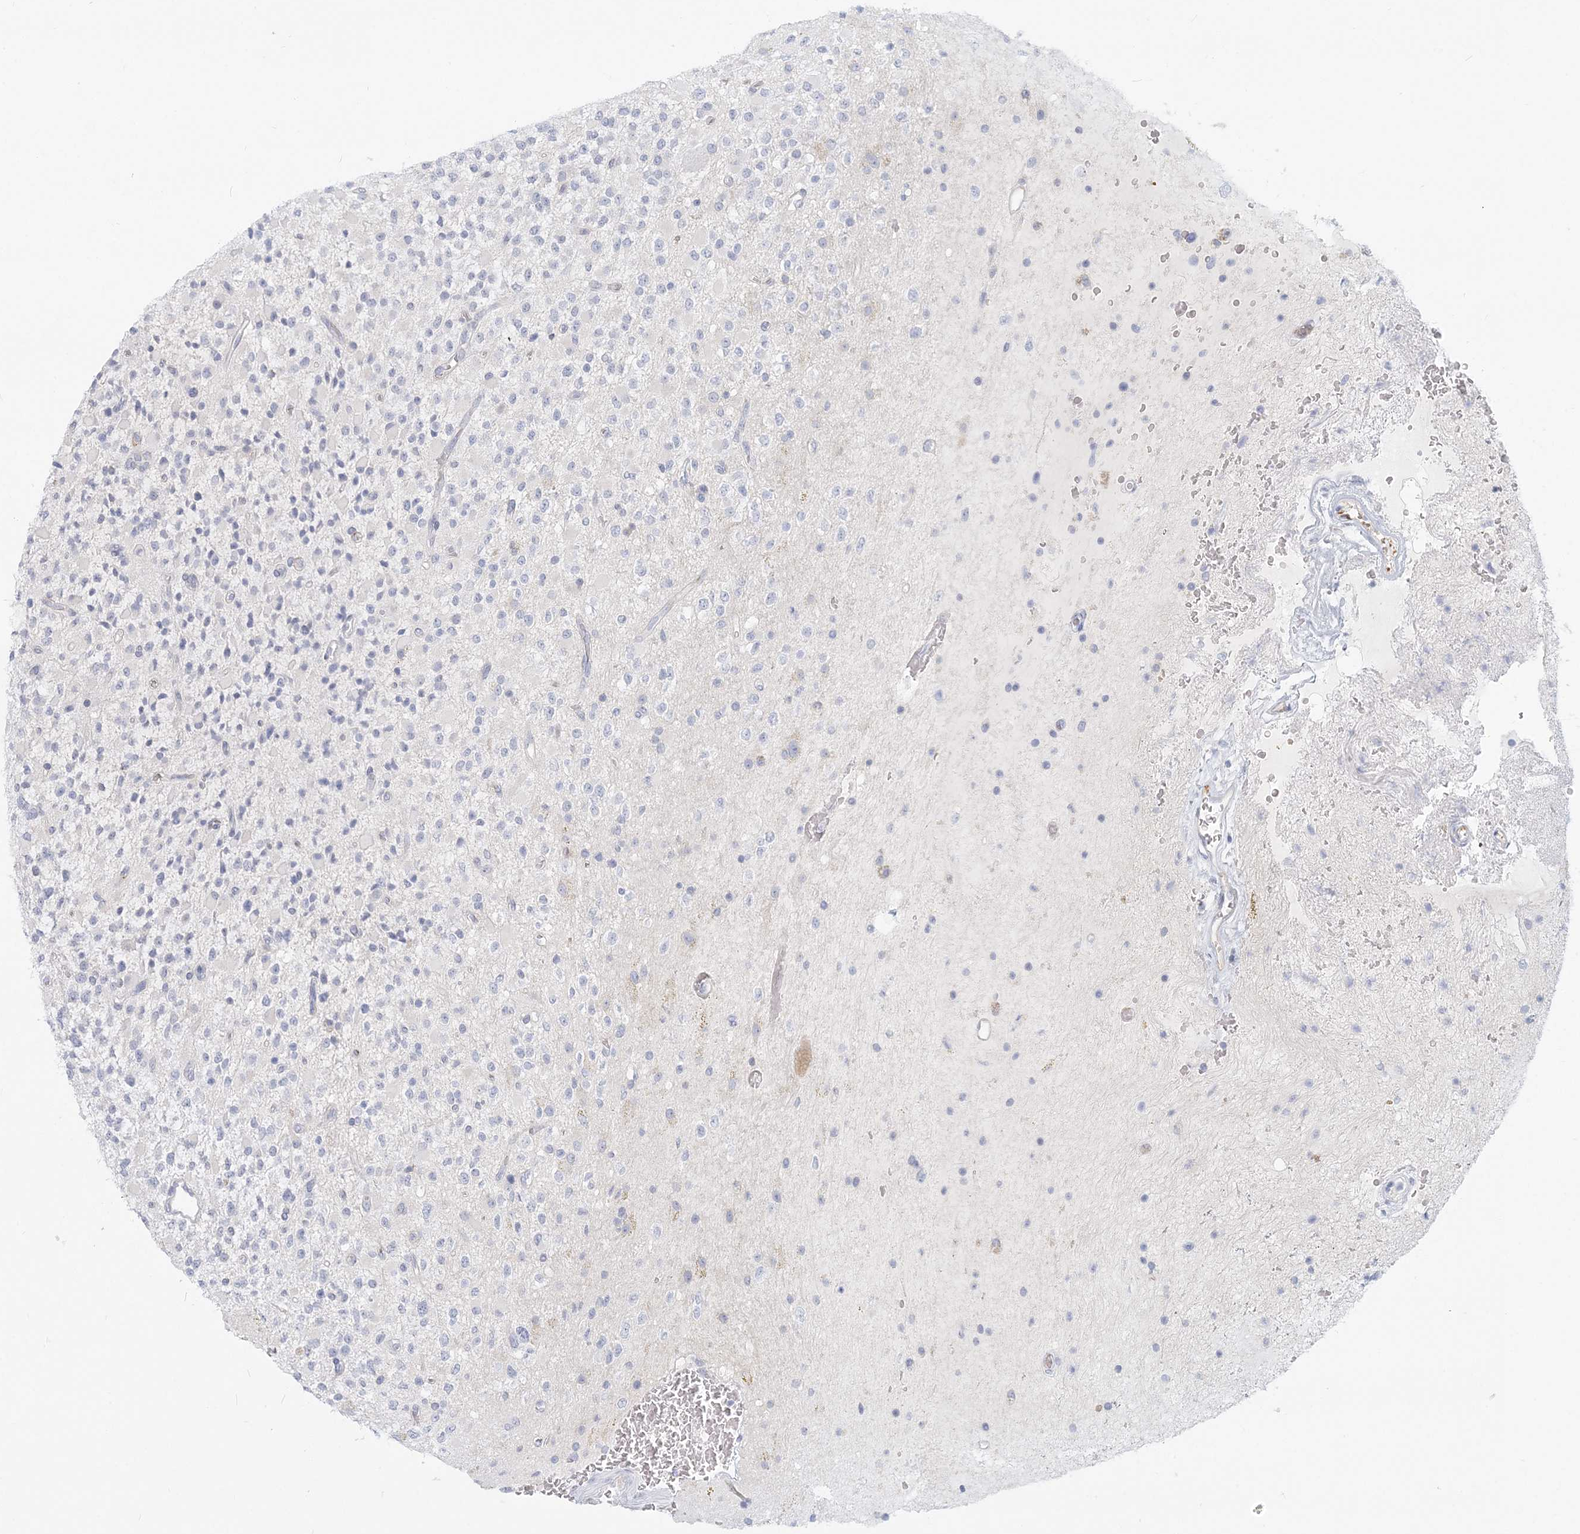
{"staining": {"intensity": "negative", "quantity": "none", "location": "none"}, "tissue": "glioma", "cell_type": "Tumor cells", "image_type": "cancer", "snomed": [{"axis": "morphology", "description": "Glioma, malignant, High grade"}, {"axis": "topography", "description": "Brain"}], "caption": "Immunohistochemistry of human malignant high-grade glioma reveals no staining in tumor cells.", "gene": "GMPPA", "patient": {"sex": "male", "age": 34}}